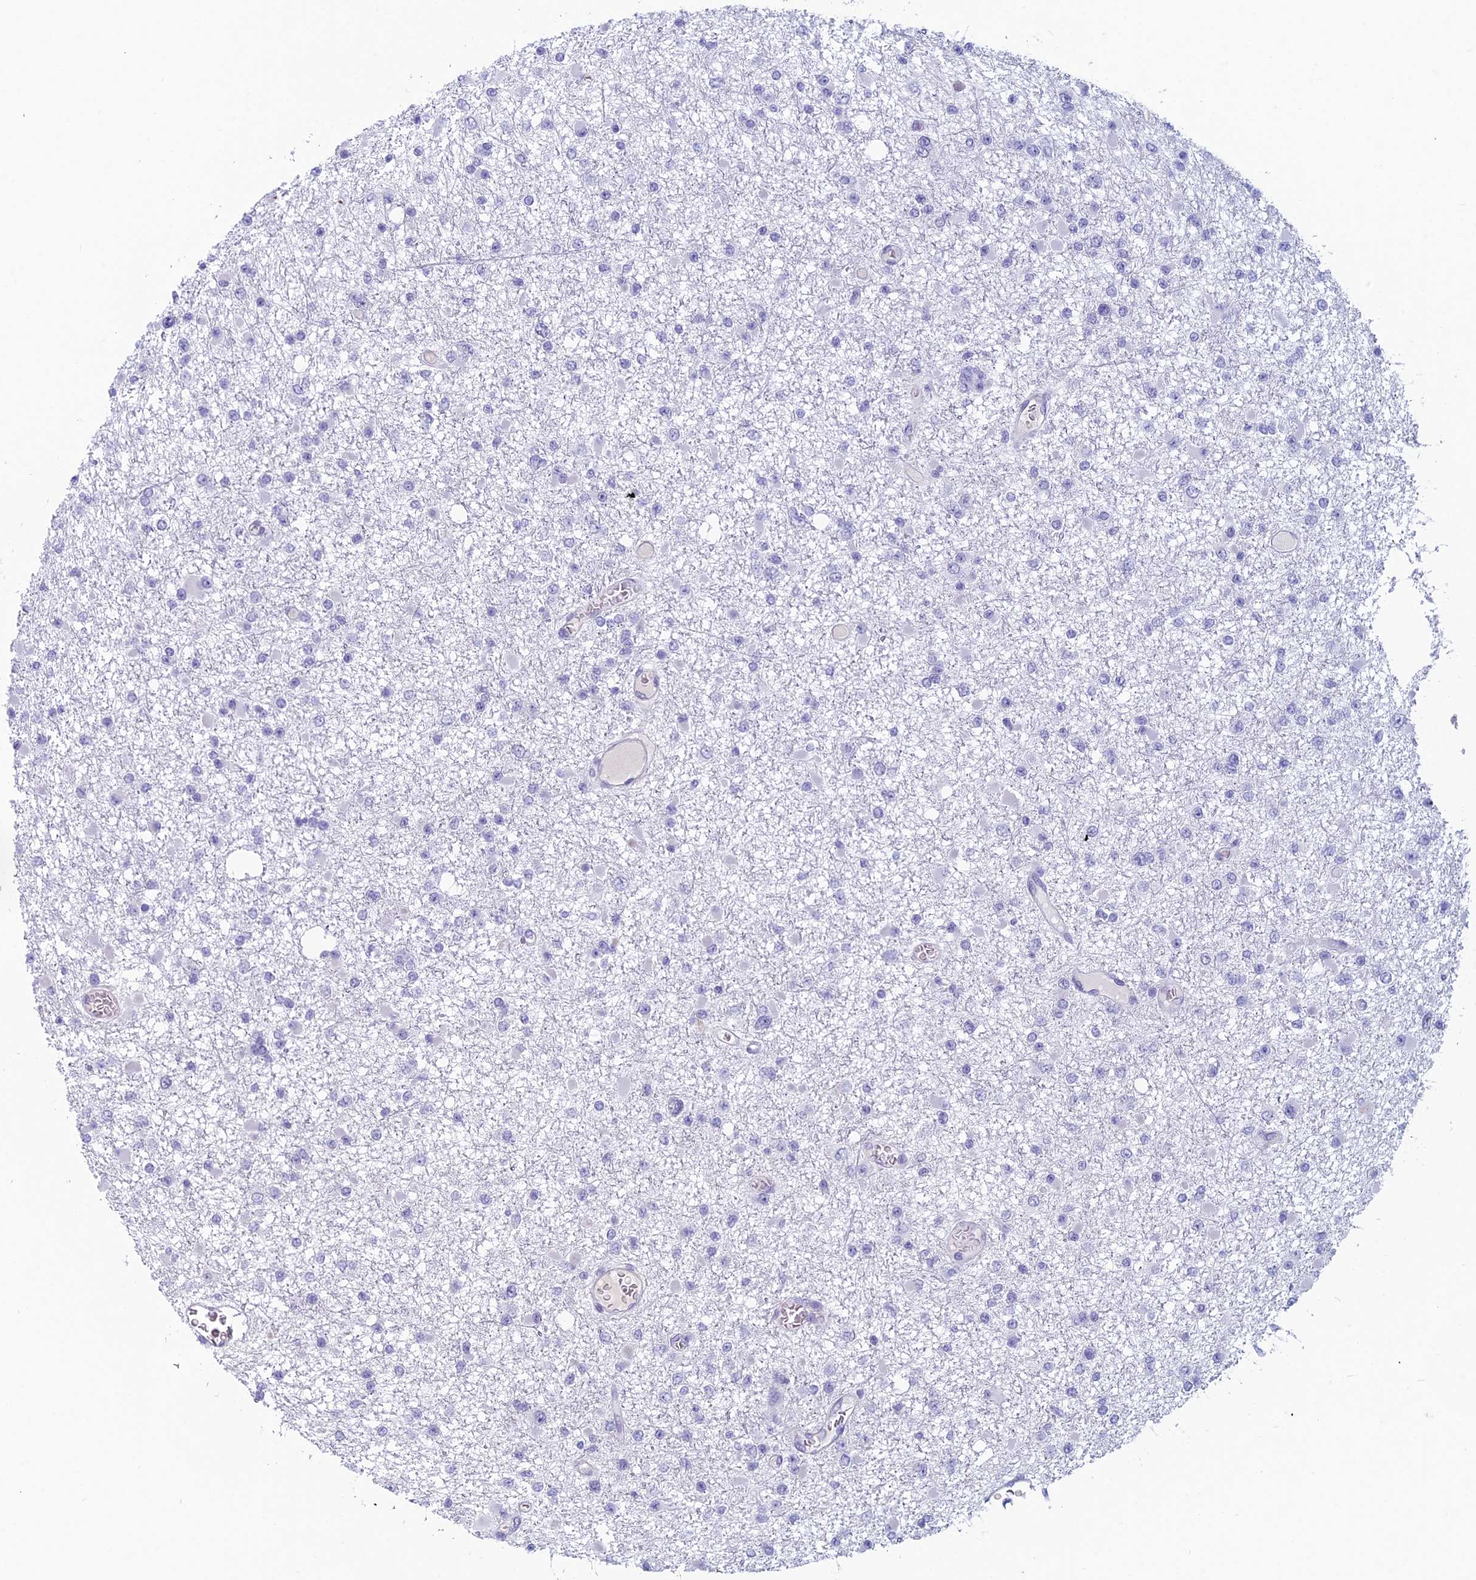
{"staining": {"intensity": "negative", "quantity": "none", "location": "none"}, "tissue": "glioma", "cell_type": "Tumor cells", "image_type": "cancer", "snomed": [{"axis": "morphology", "description": "Glioma, malignant, Low grade"}, {"axis": "topography", "description": "Brain"}], "caption": "A micrograph of human low-grade glioma (malignant) is negative for staining in tumor cells. (Immunohistochemistry (ihc), brightfield microscopy, high magnification).", "gene": "NOC2L", "patient": {"sex": "female", "age": 22}}